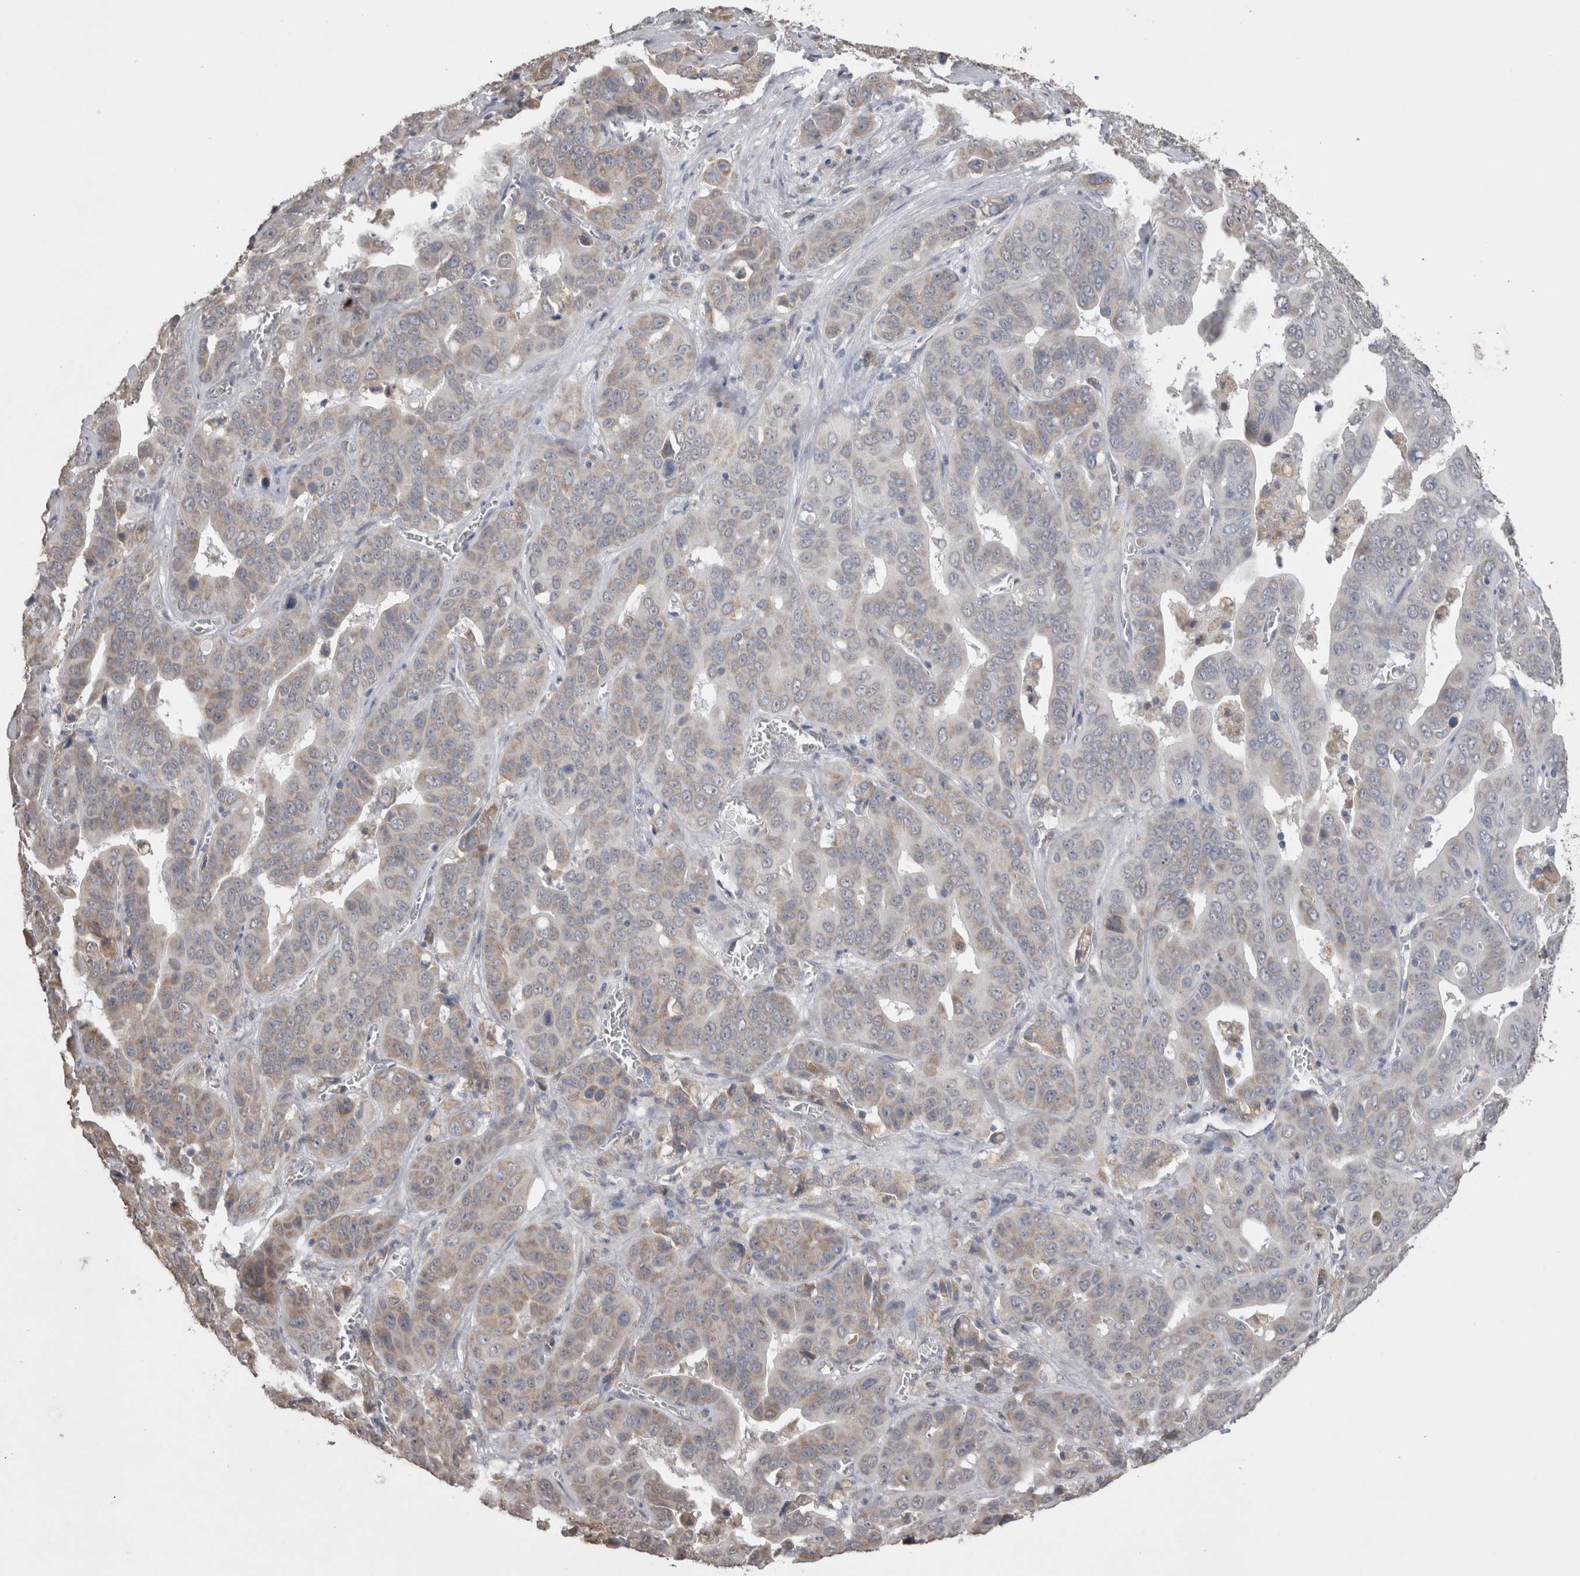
{"staining": {"intensity": "negative", "quantity": "none", "location": "none"}, "tissue": "liver cancer", "cell_type": "Tumor cells", "image_type": "cancer", "snomed": [{"axis": "morphology", "description": "Cholangiocarcinoma"}, {"axis": "topography", "description": "Liver"}], "caption": "Cholangiocarcinoma (liver) was stained to show a protein in brown. There is no significant staining in tumor cells. (DAB immunohistochemistry visualized using brightfield microscopy, high magnification).", "gene": "NOMO1", "patient": {"sex": "female", "age": 52}}